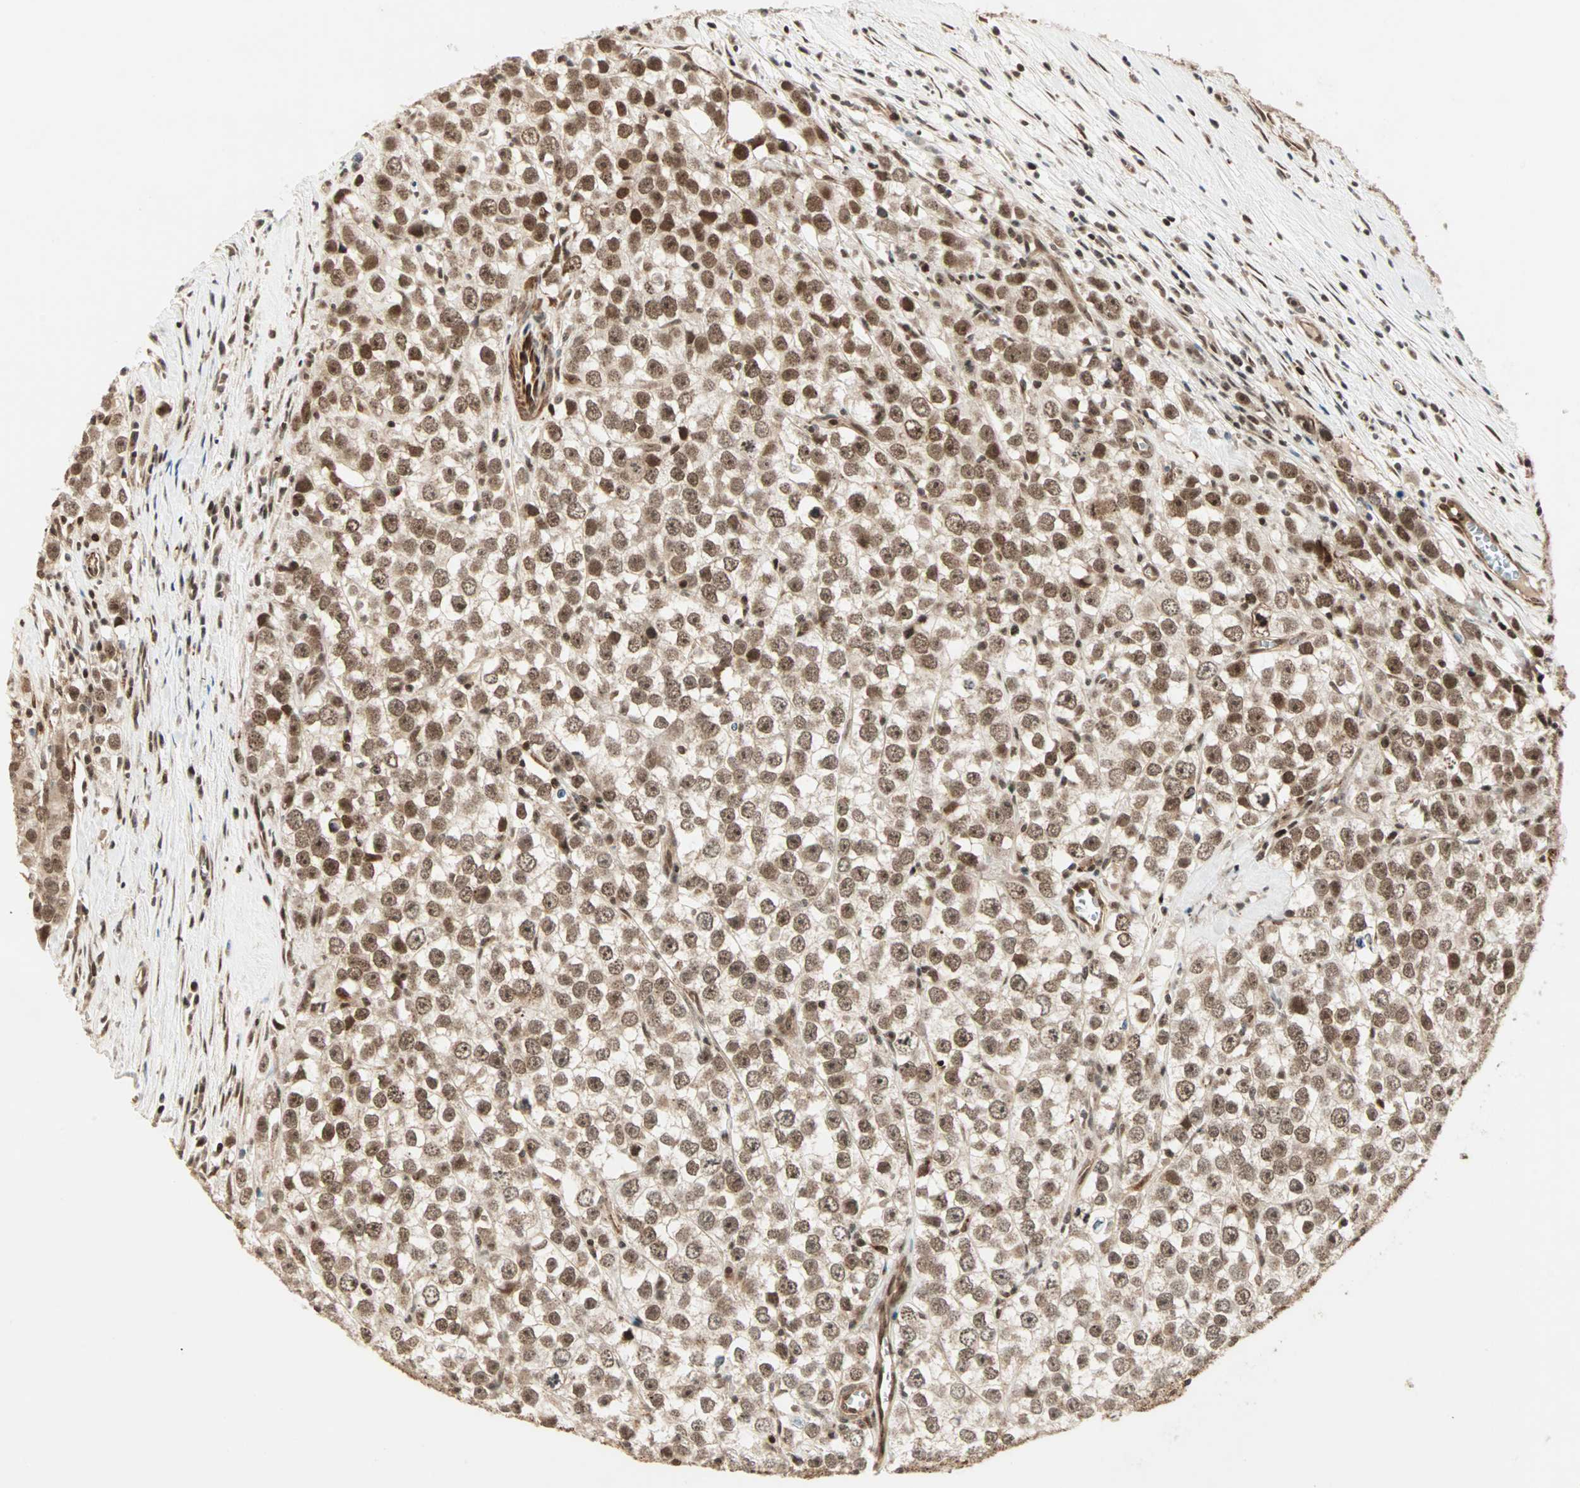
{"staining": {"intensity": "moderate", "quantity": ">75%", "location": "cytoplasmic/membranous,nuclear"}, "tissue": "testis cancer", "cell_type": "Tumor cells", "image_type": "cancer", "snomed": [{"axis": "morphology", "description": "Seminoma, NOS"}, {"axis": "morphology", "description": "Carcinoma, Embryonal, NOS"}, {"axis": "topography", "description": "Testis"}], "caption": "Immunohistochemistry (IHC) (DAB (3,3'-diaminobenzidine)) staining of testis cancer (embryonal carcinoma) reveals moderate cytoplasmic/membranous and nuclear protein staining in about >75% of tumor cells. The staining was performed using DAB to visualize the protein expression in brown, while the nuclei were stained in blue with hematoxylin (Magnification: 20x).", "gene": "ZBED9", "patient": {"sex": "male", "age": 52}}